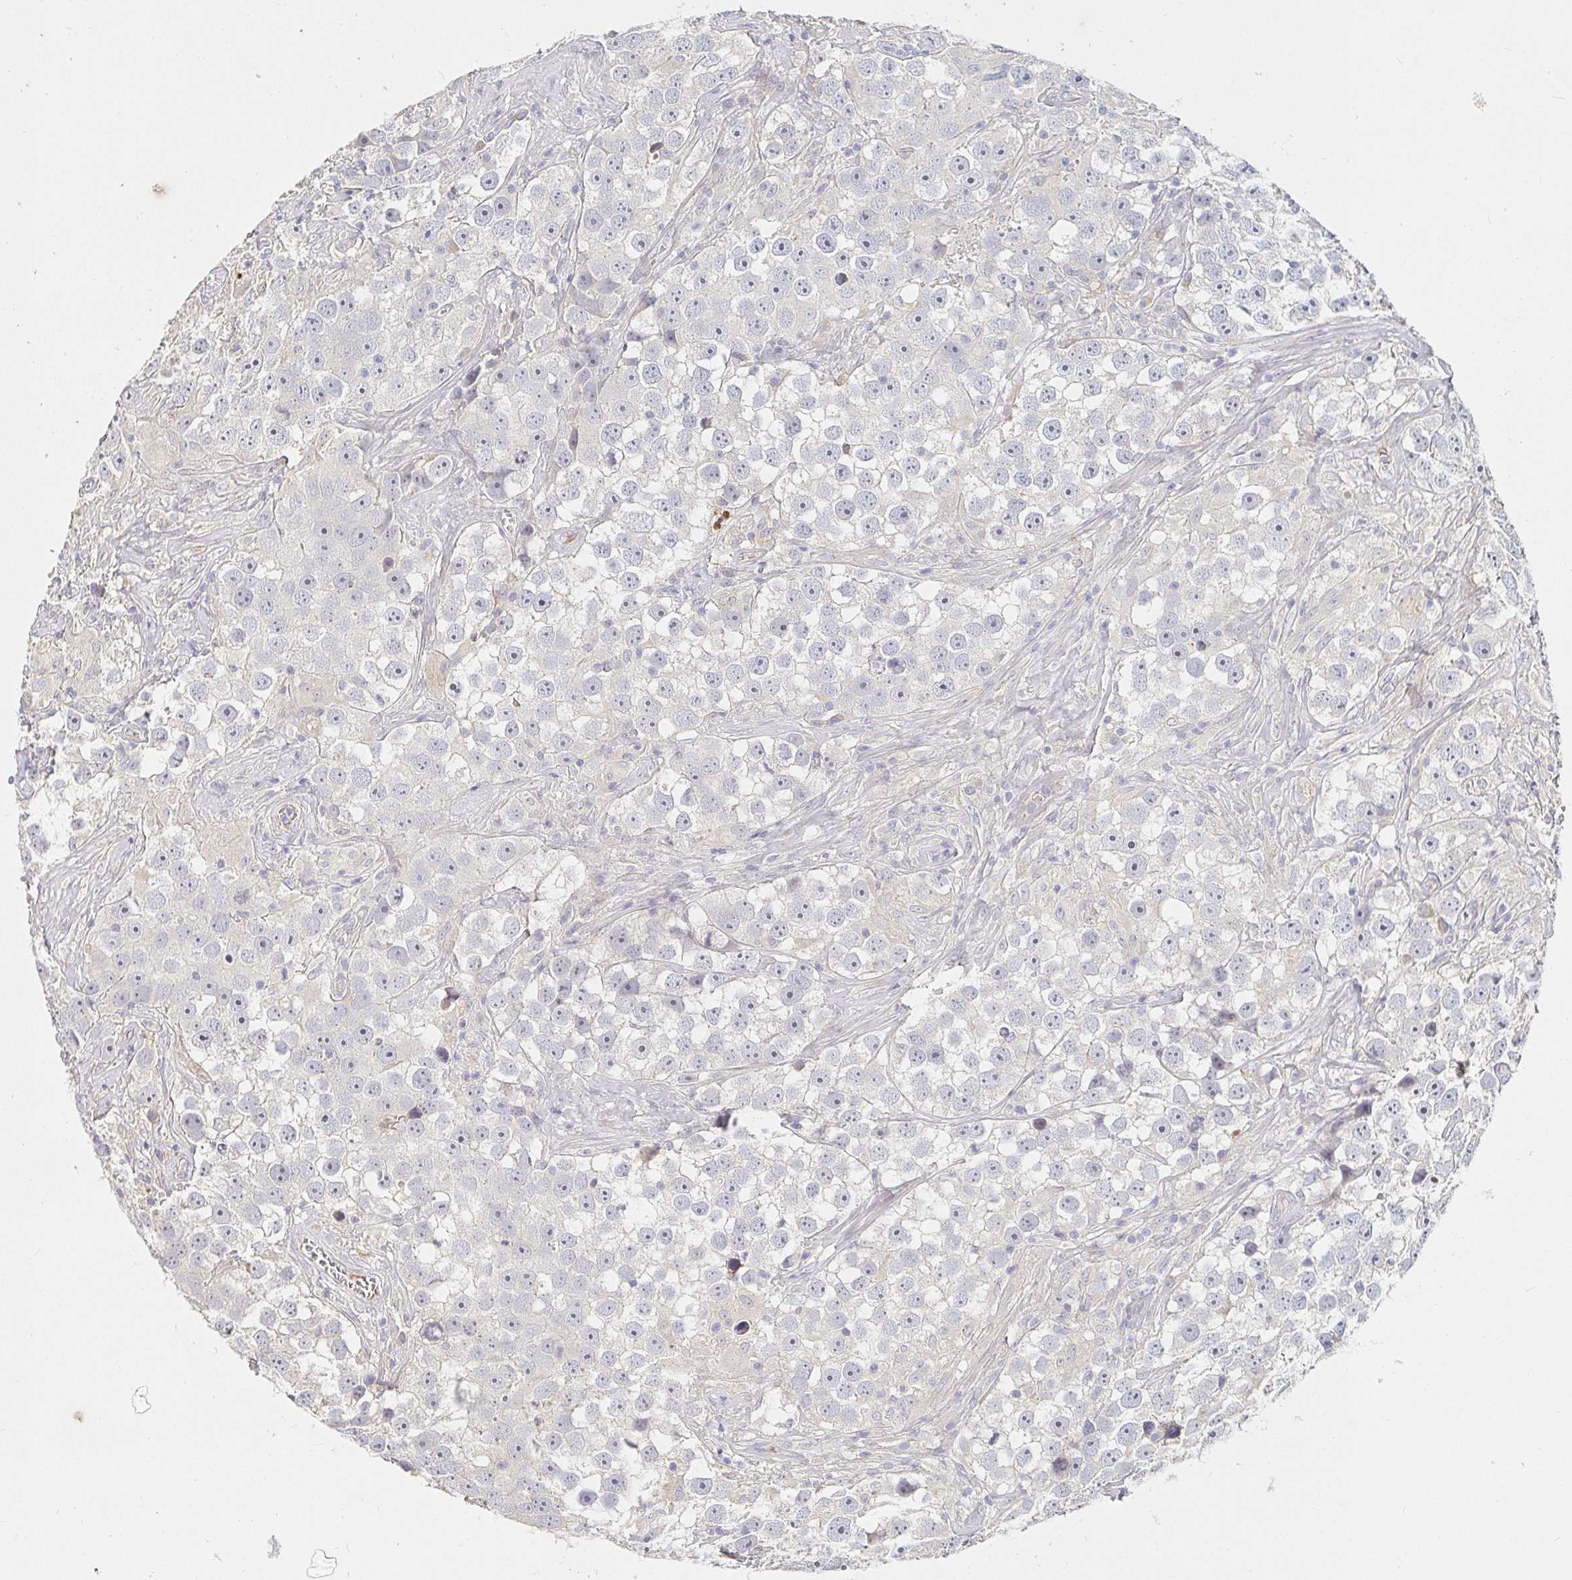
{"staining": {"intensity": "negative", "quantity": "none", "location": "none"}, "tissue": "testis cancer", "cell_type": "Tumor cells", "image_type": "cancer", "snomed": [{"axis": "morphology", "description": "Seminoma, NOS"}, {"axis": "topography", "description": "Testis"}], "caption": "An immunohistochemistry (IHC) image of seminoma (testis) is shown. There is no staining in tumor cells of seminoma (testis).", "gene": "NME9", "patient": {"sex": "male", "age": 49}}